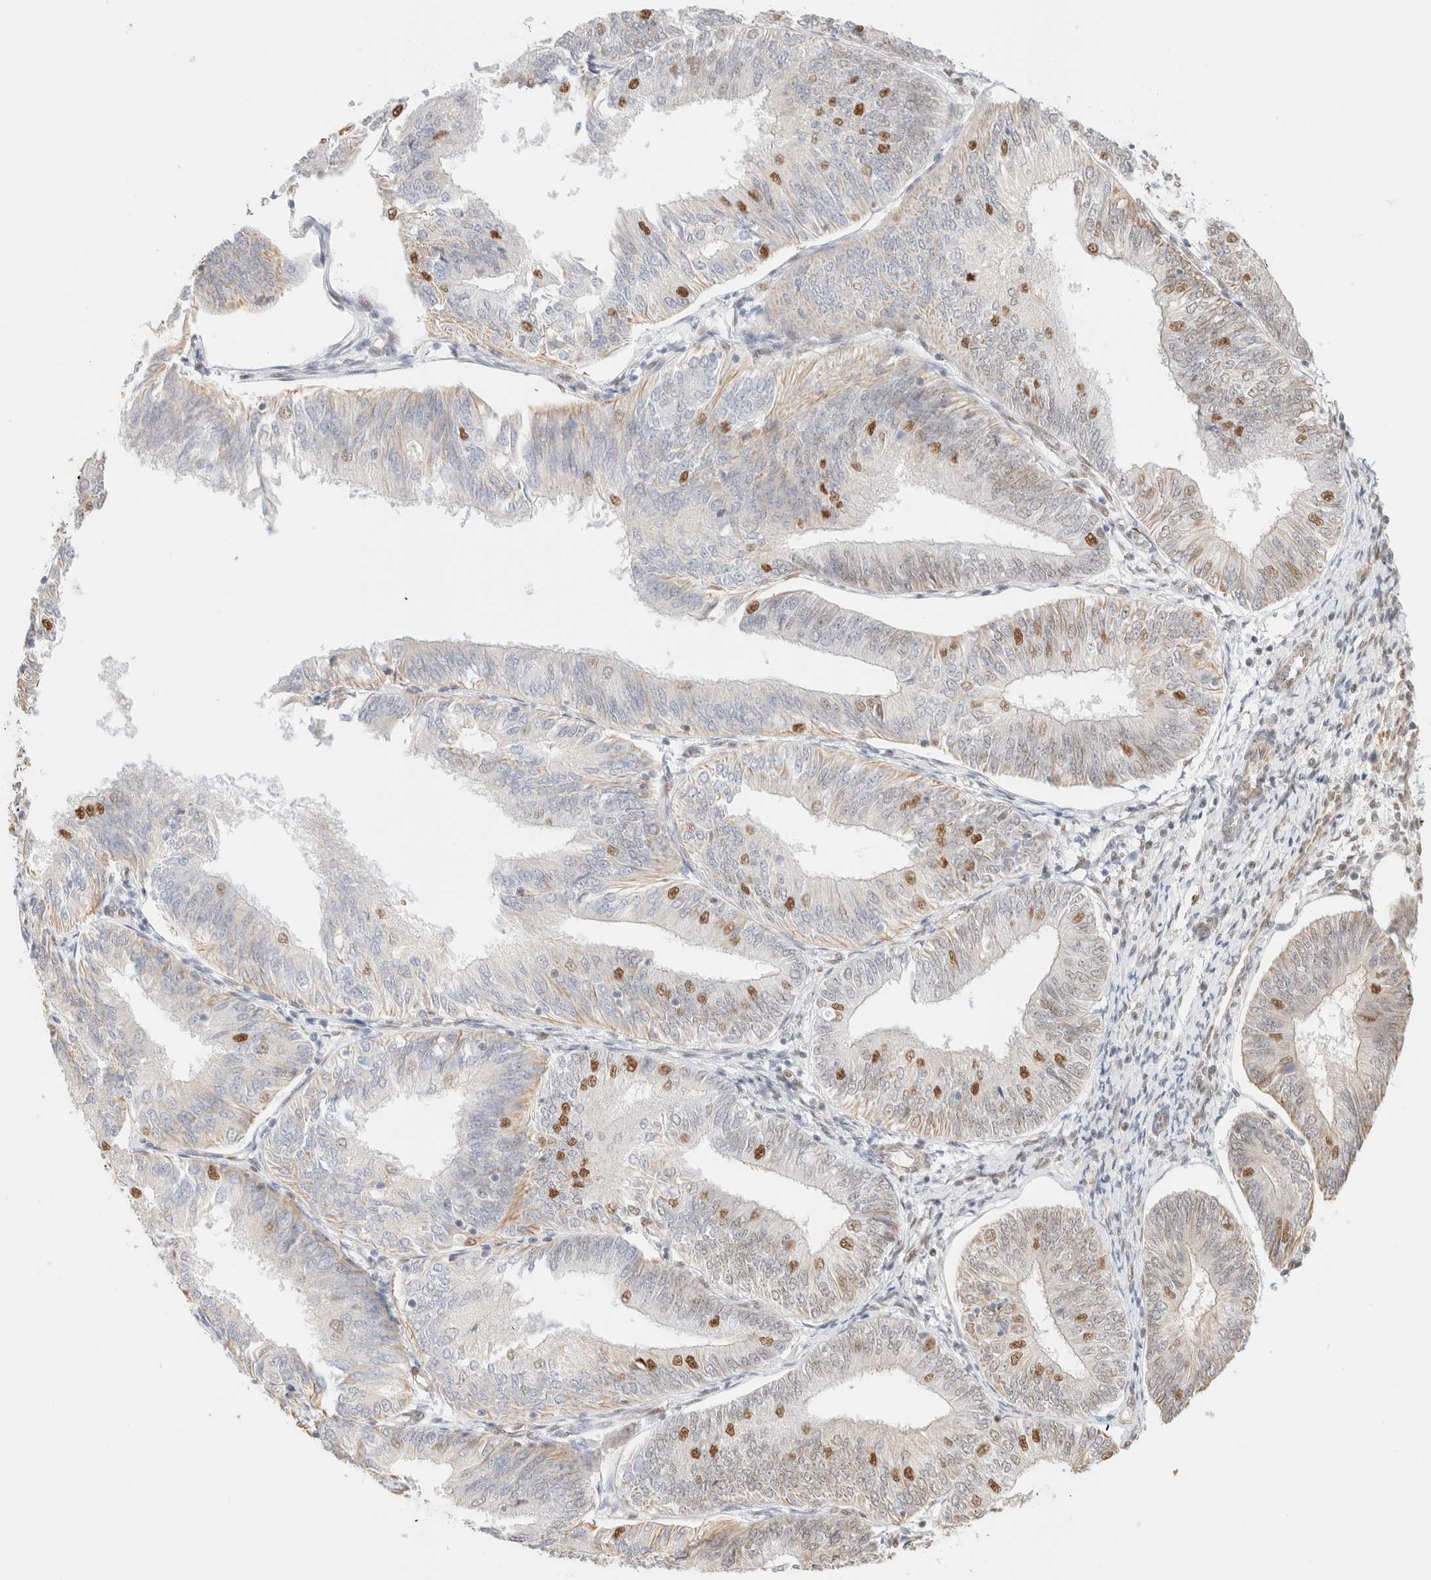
{"staining": {"intensity": "moderate", "quantity": "<25%", "location": "nuclear"}, "tissue": "endometrial cancer", "cell_type": "Tumor cells", "image_type": "cancer", "snomed": [{"axis": "morphology", "description": "Adenocarcinoma, NOS"}, {"axis": "topography", "description": "Endometrium"}], "caption": "IHC of endometrial adenocarcinoma reveals low levels of moderate nuclear positivity in about <25% of tumor cells.", "gene": "ARID5A", "patient": {"sex": "female", "age": 58}}